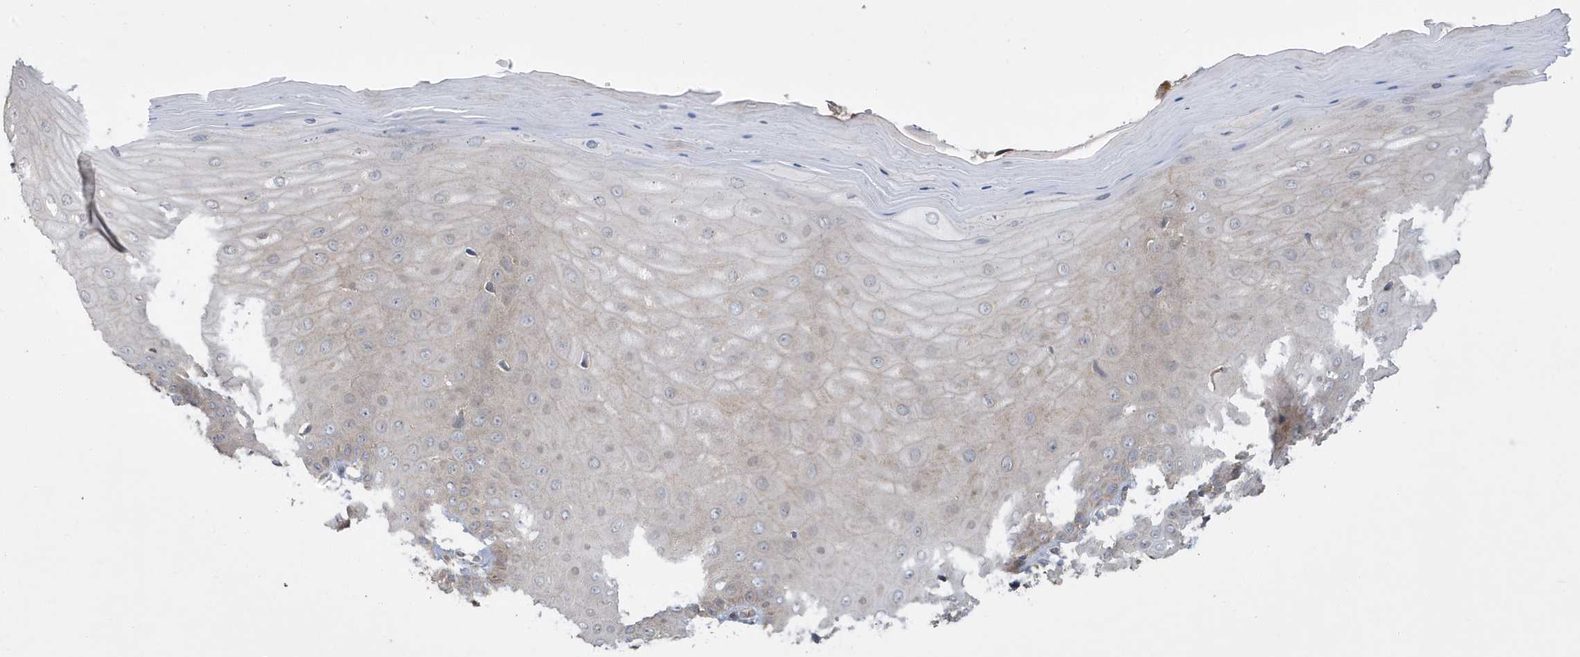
{"staining": {"intensity": "negative", "quantity": "none", "location": "none"}, "tissue": "cervix", "cell_type": "Glandular cells", "image_type": "normal", "snomed": [{"axis": "morphology", "description": "Normal tissue, NOS"}, {"axis": "topography", "description": "Cervix"}], "caption": "This is a image of immunohistochemistry (IHC) staining of unremarkable cervix, which shows no positivity in glandular cells.", "gene": "LAPTM4A", "patient": {"sex": "female", "age": 55}}